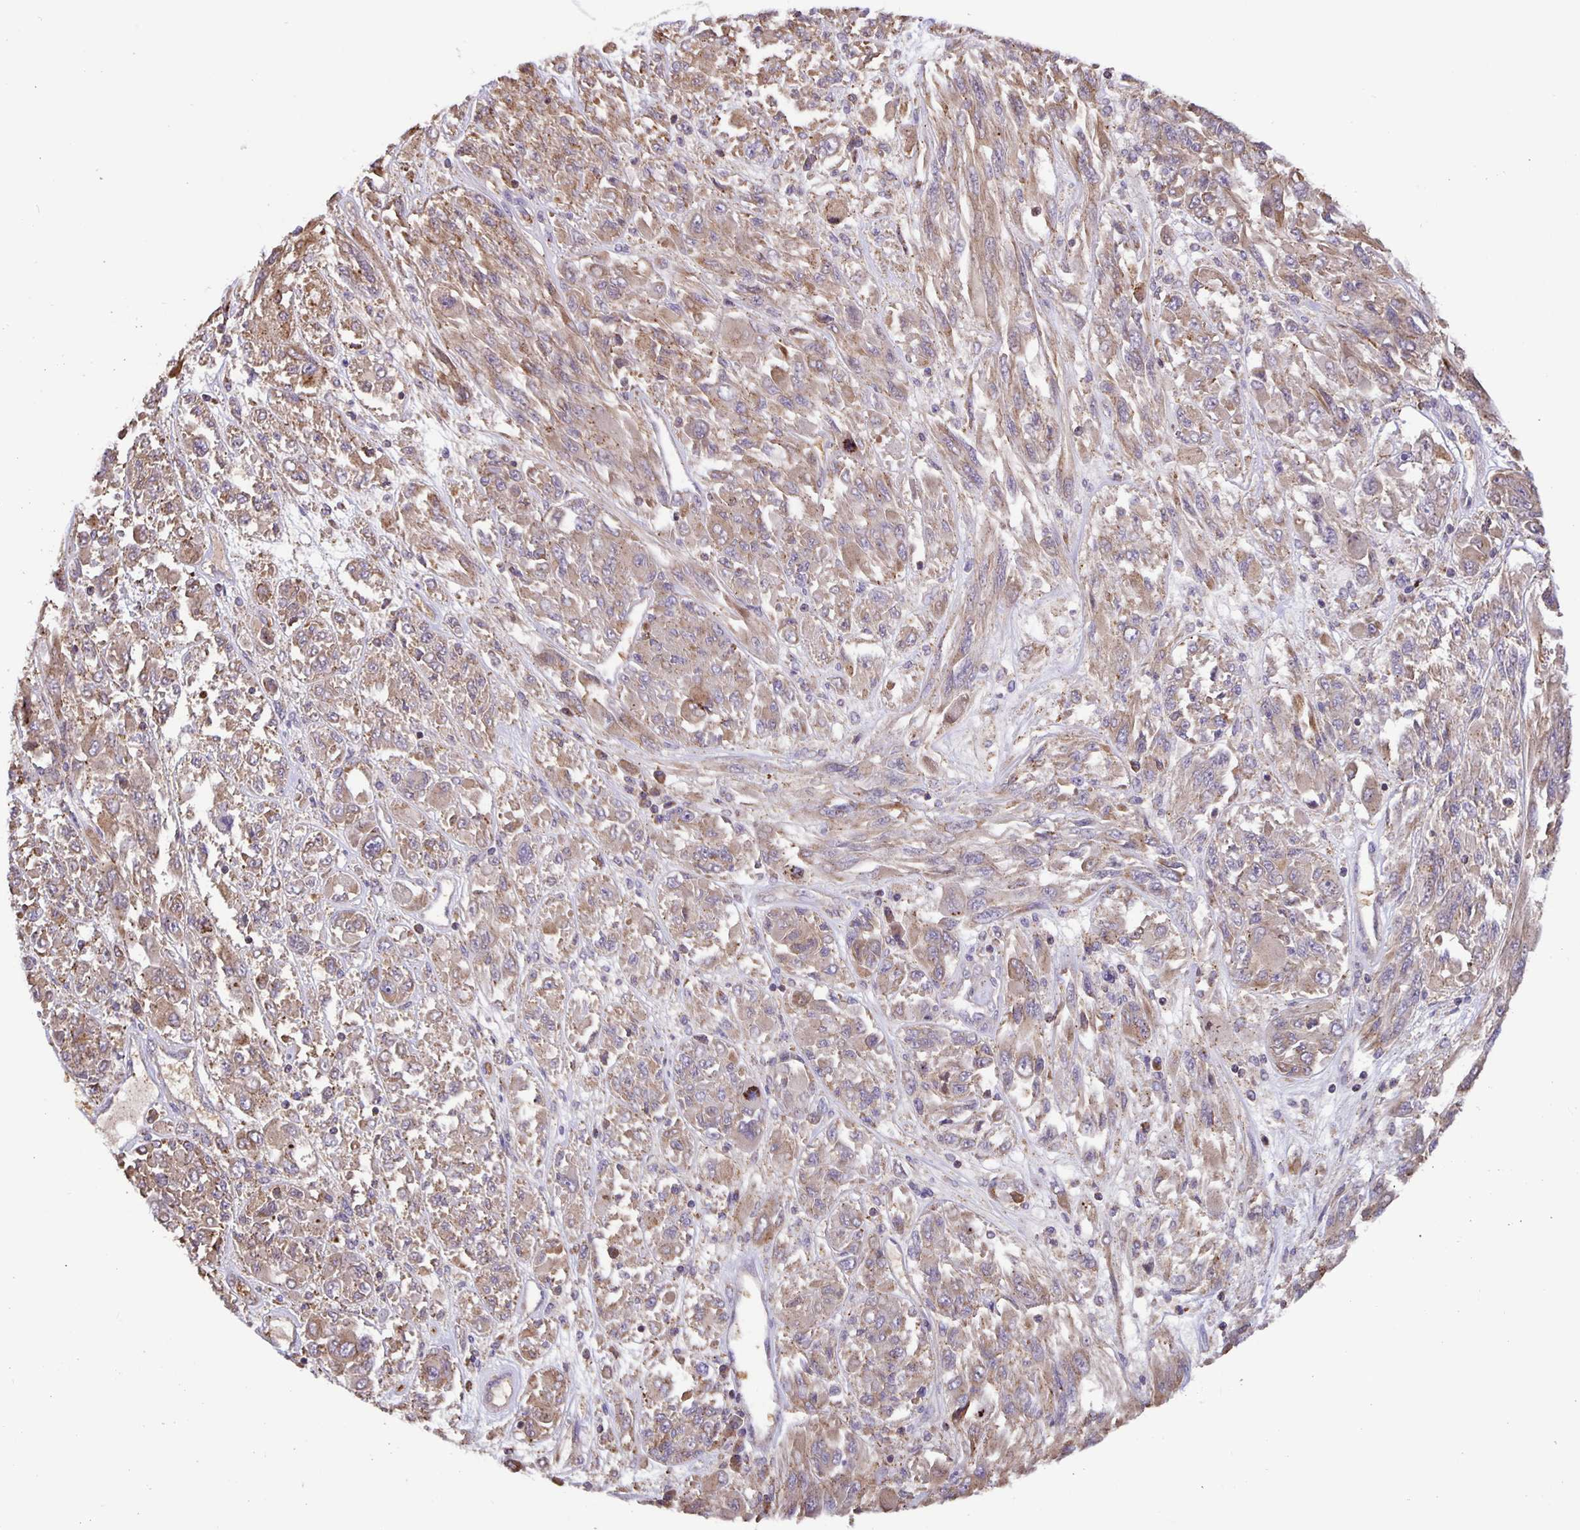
{"staining": {"intensity": "weak", "quantity": ">75%", "location": "cytoplasmic/membranous"}, "tissue": "melanoma", "cell_type": "Tumor cells", "image_type": "cancer", "snomed": [{"axis": "morphology", "description": "Malignant melanoma, NOS"}, {"axis": "topography", "description": "Skin"}], "caption": "A low amount of weak cytoplasmic/membranous staining is appreciated in about >75% of tumor cells in malignant melanoma tissue. The staining was performed using DAB to visualize the protein expression in brown, while the nuclei were stained in blue with hematoxylin (Magnification: 20x).", "gene": "TMEM71", "patient": {"sex": "female", "age": 91}}